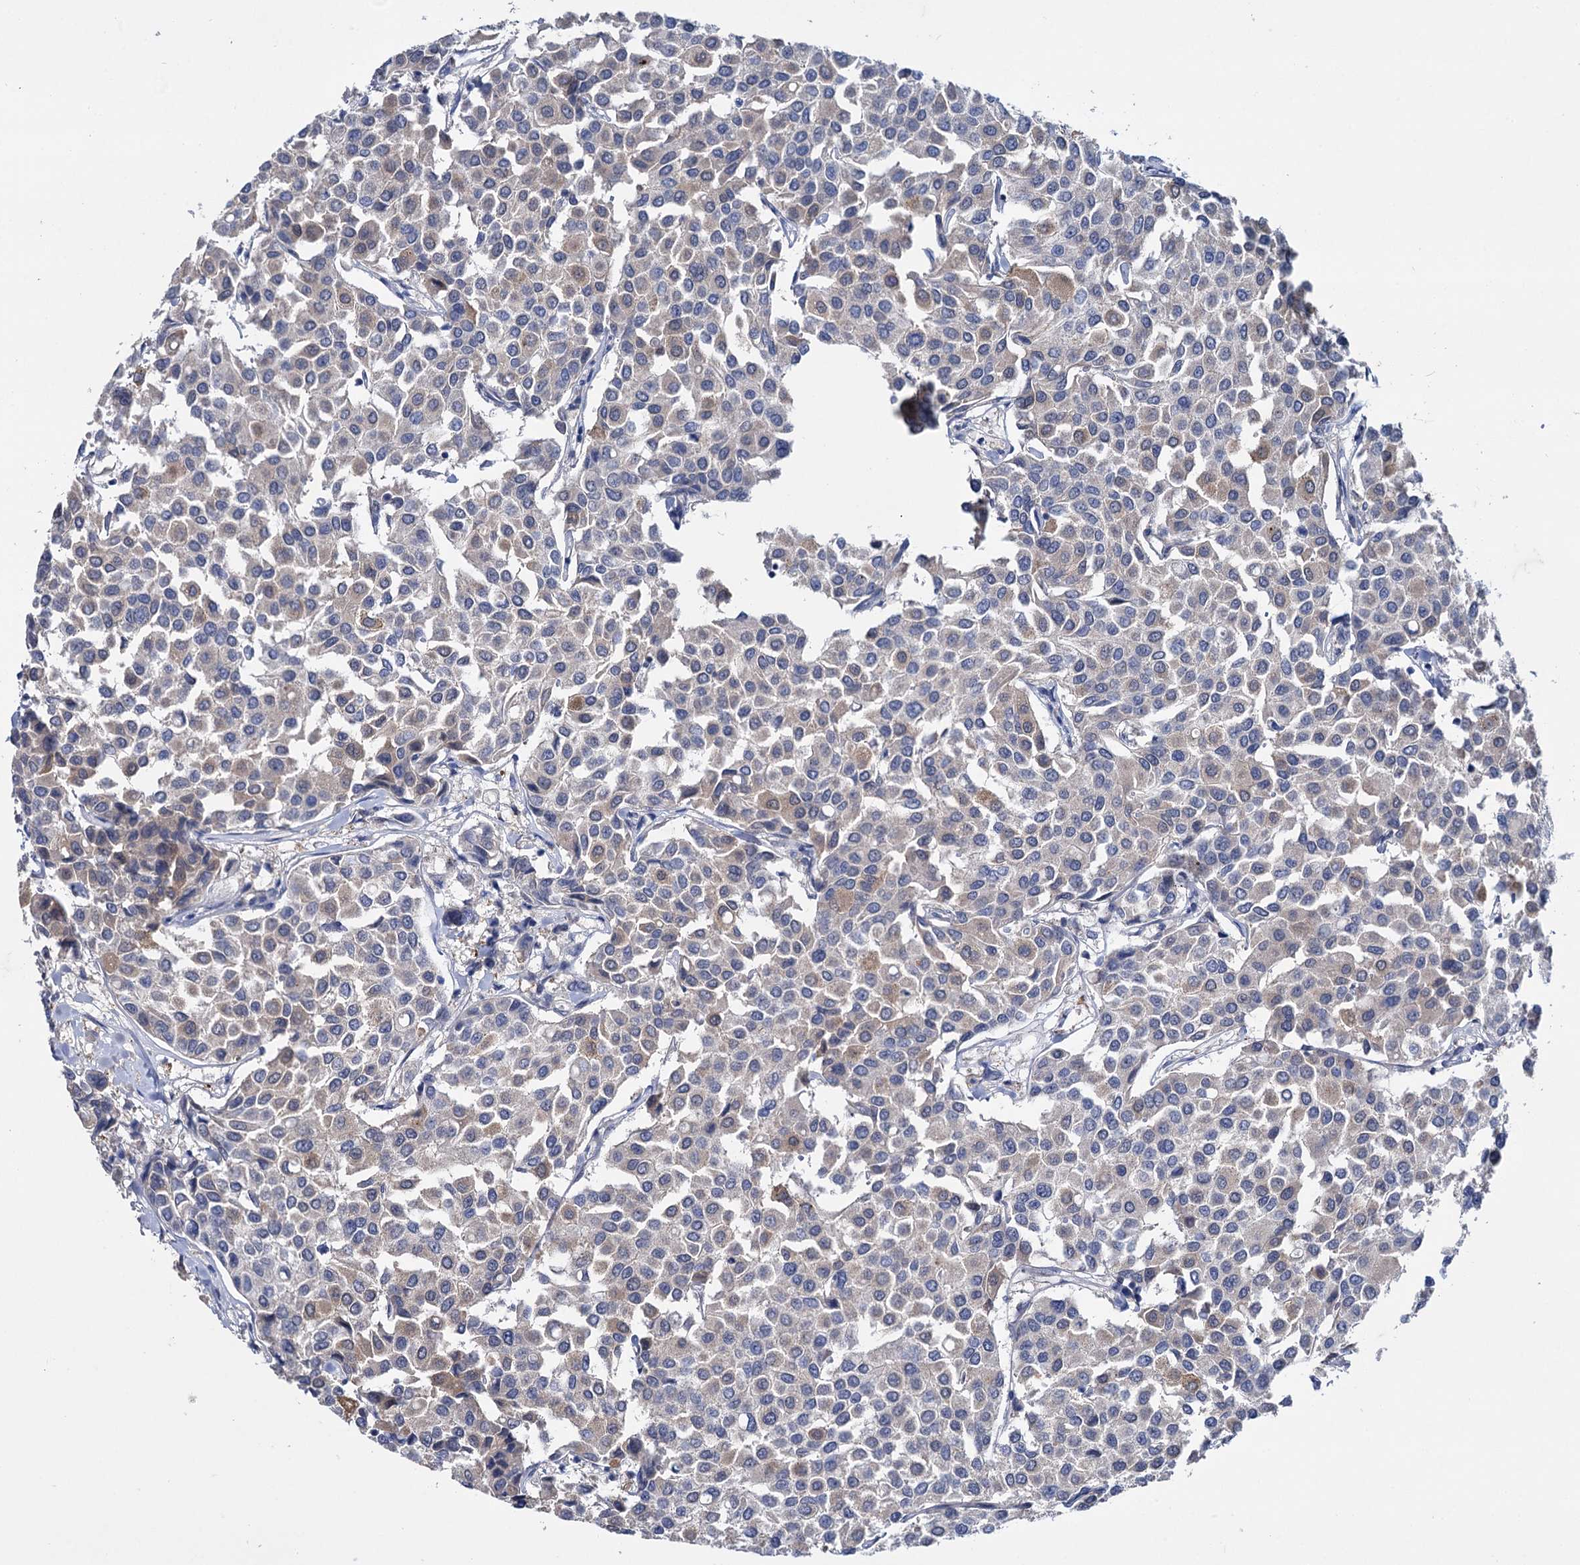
{"staining": {"intensity": "weak", "quantity": "<25%", "location": "cytoplasmic/membranous"}, "tissue": "breast cancer", "cell_type": "Tumor cells", "image_type": "cancer", "snomed": [{"axis": "morphology", "description": "Duct carcinoma"}, {"axis": "topography", "description": "Breast"}], "caption": "Immunohistochemistry (IHC) of human breast intraductal carcinoma demonstrates no expression in tumor cells.", "gene": "MID1IP1", "patient": {"sex": "female", "age": 55}}